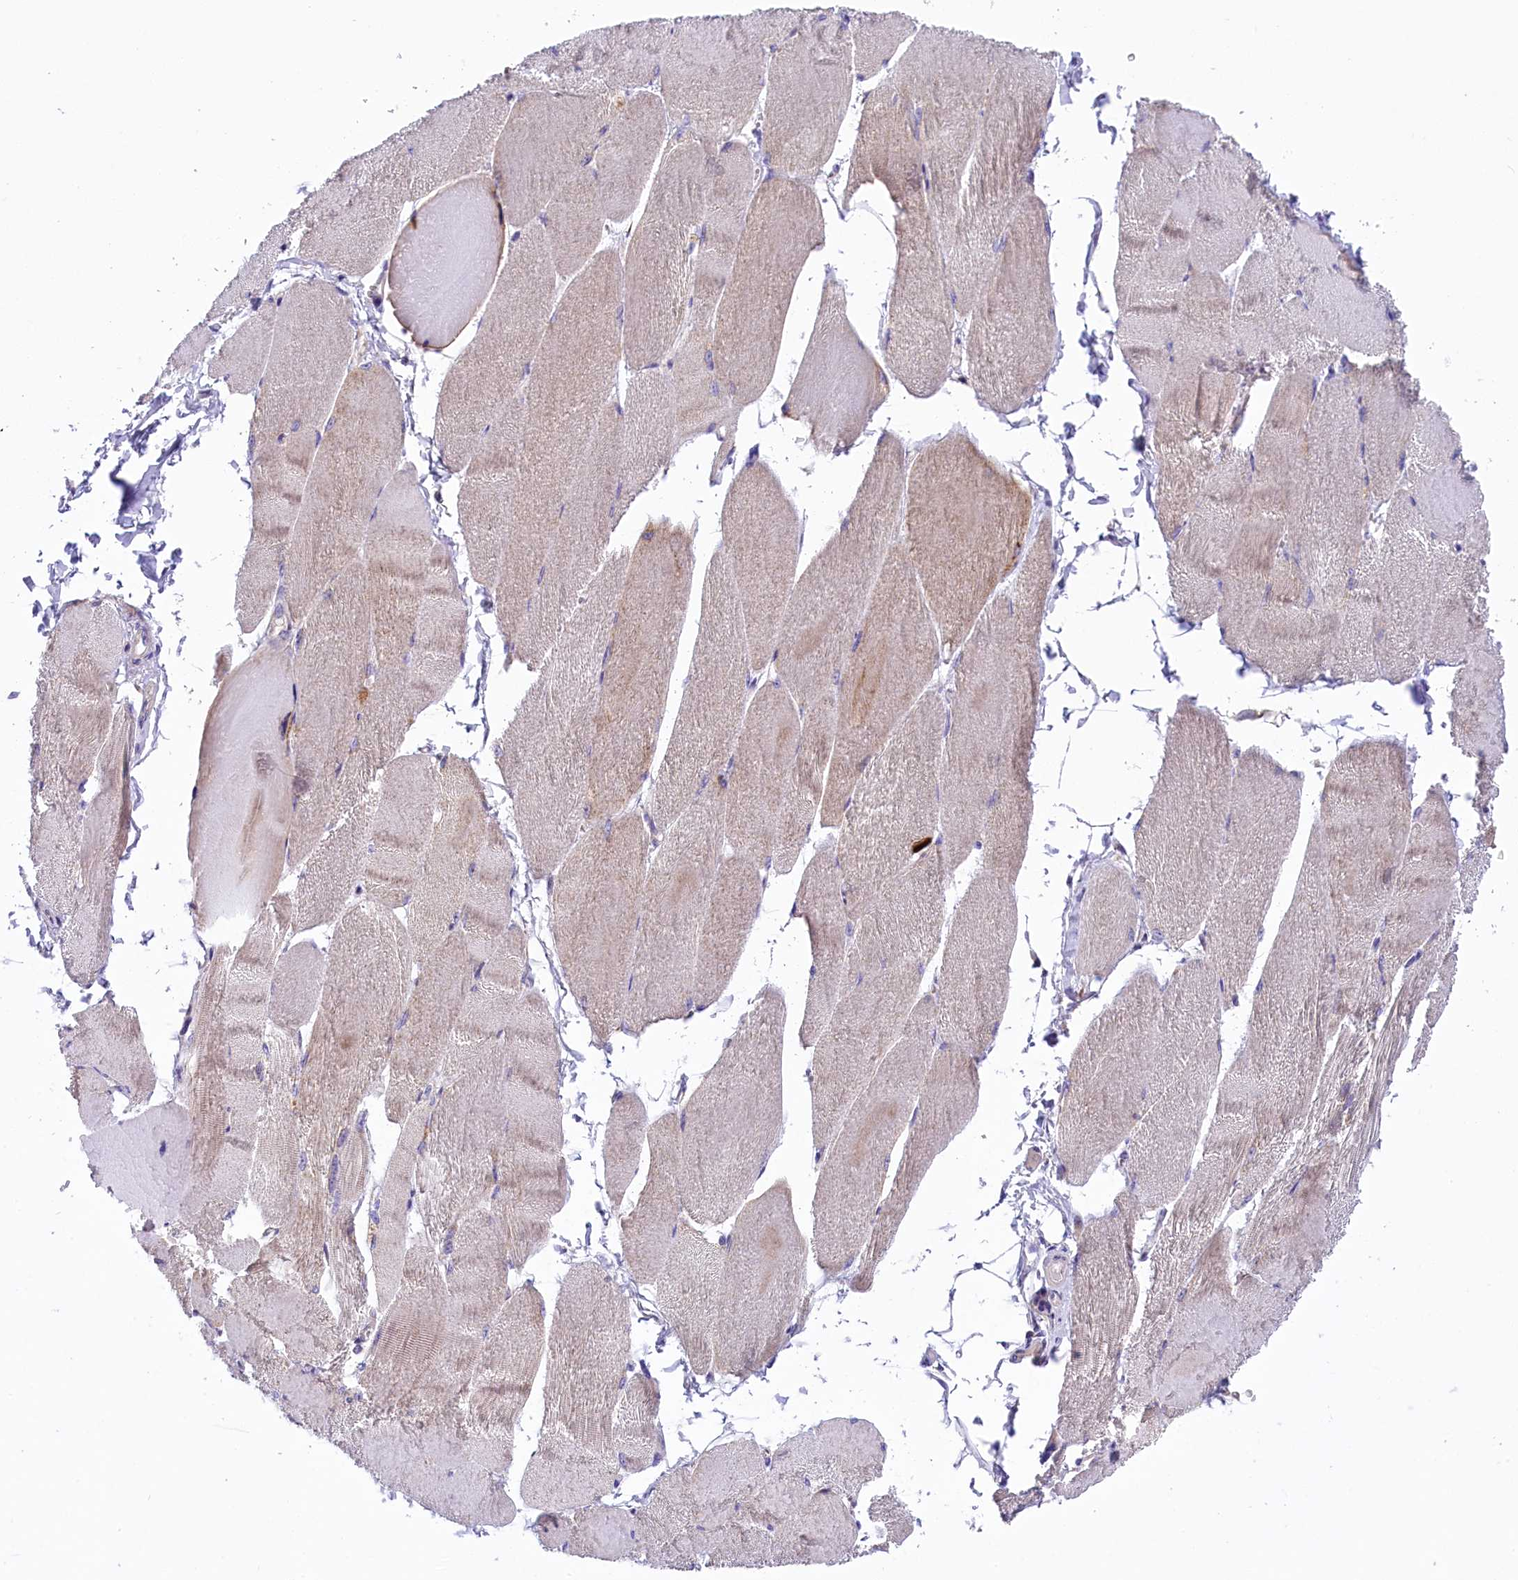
{"staining": {"intensity": "weak", "quantity": "25%-75%", "location": "cytoplasmic/membranous"}, "tissue": "skeletal muscle", "cell_type": "Myocytes", "image_type": "normal", "snomed": [{"axis": "morphology", "description": "Normal tissue, NOS"}, {"axis": "morphology", "description": "Basal cell carcinoma"}, {"axis": "topography", "description": "Skeletal muscle"}], "caption": "Immunohistochemical staining of benign human skeletal muscle reveals weak cytoplasmic/membranous protein positivity in about 25%-75% of myocytes.", "gene": "DNAJB9", "patient": {"sex": "female", "age": 64}}